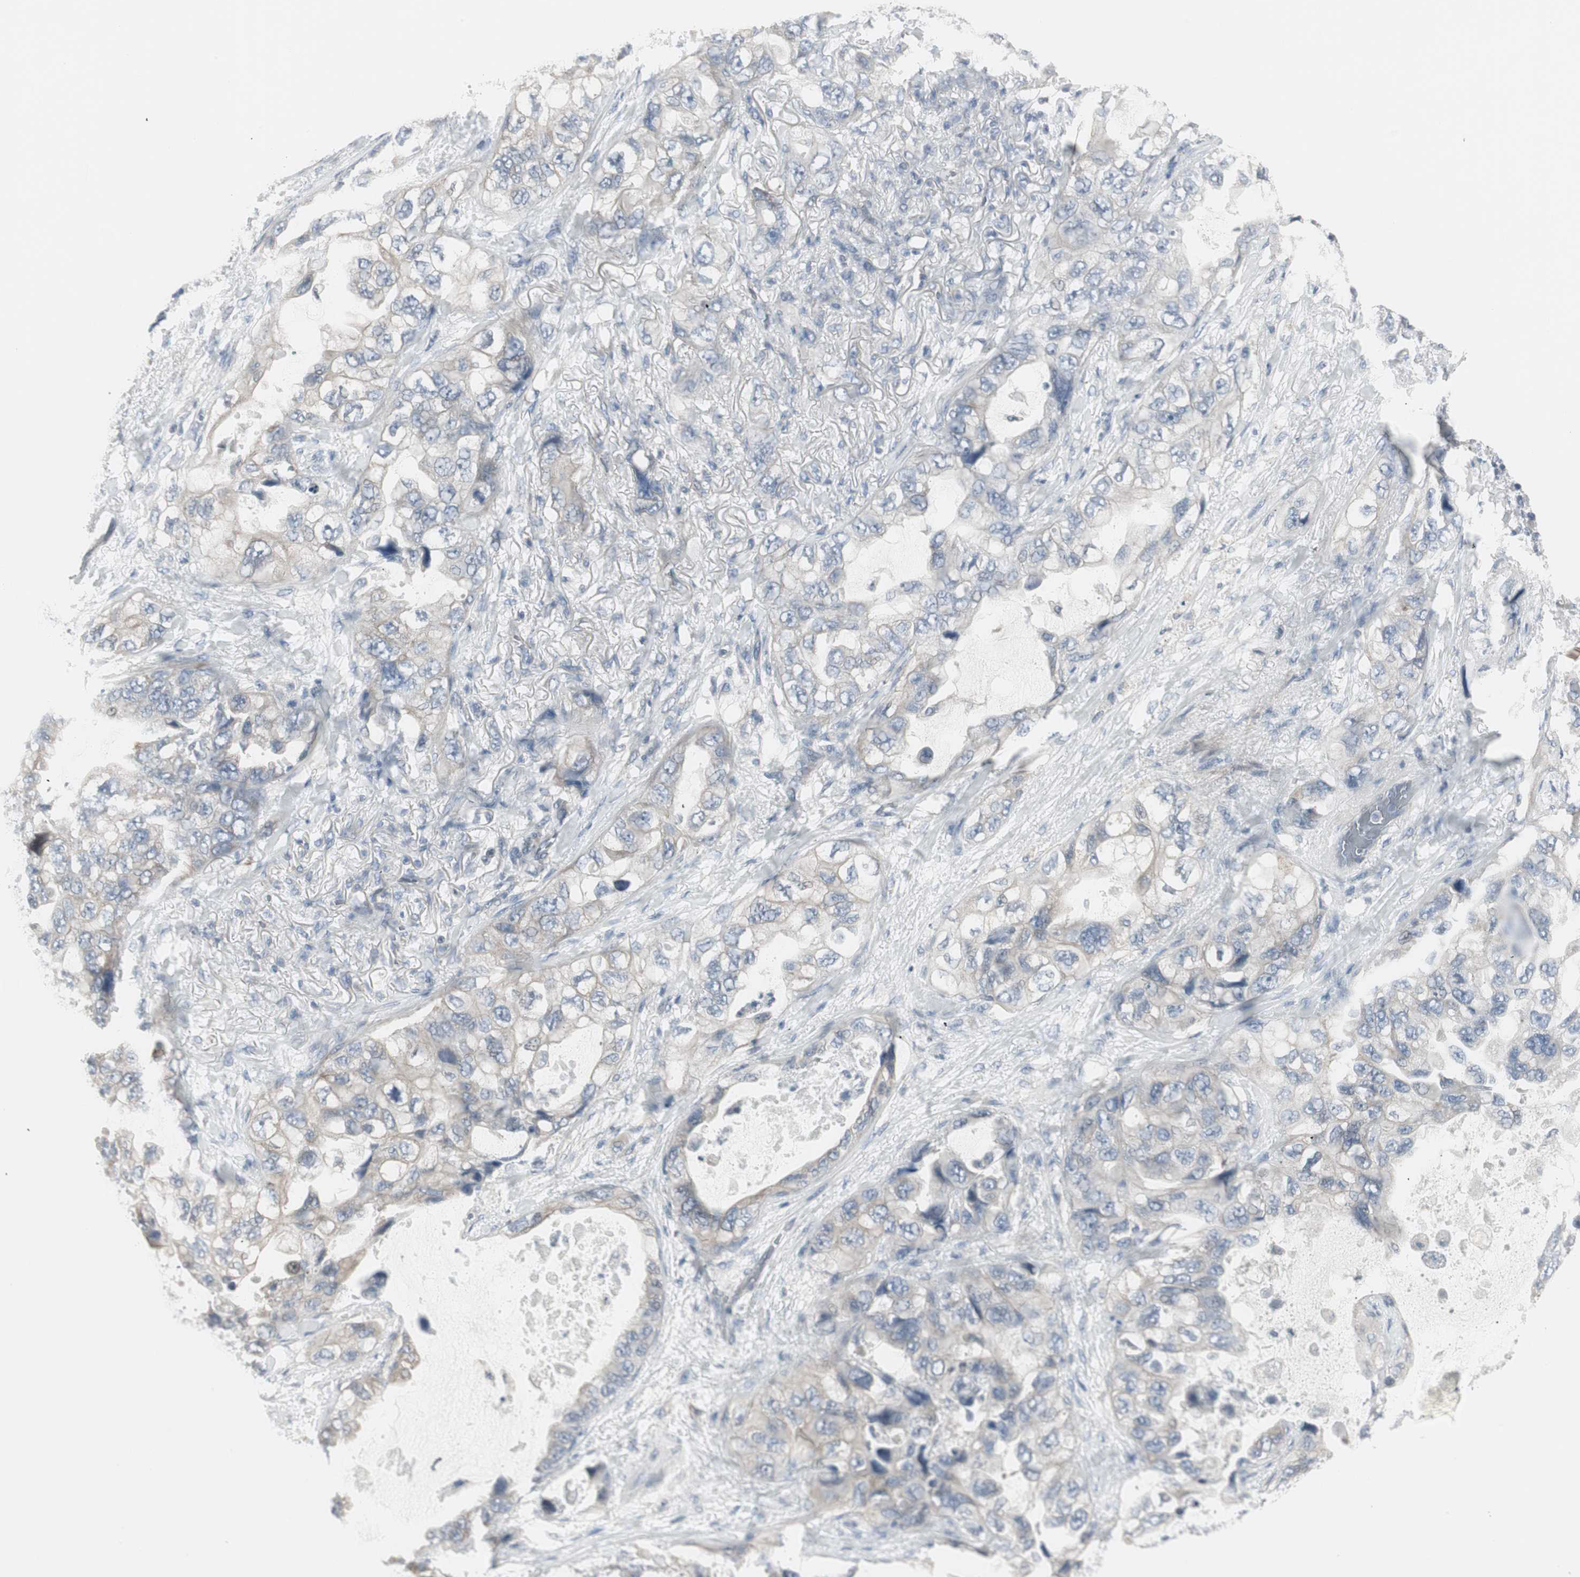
{"staining": {"intensity": "negative", "quantity": "none", "location": "none"}, "tissue": "lung cancer", "cell_type": "Tumor cells", "image_type": "cancer", "snomed": [{"axis": "morphology", "description": "Squamous cell carcinoma, NOS"}, {"axis": "topography", "description": "Lung"}], "caption": "Image shows no significant protein expression in tumor cells of squamous cell carcinoma (lung).", "gene": "DMPK", "patient": {"sex": "female", "age": 73}}